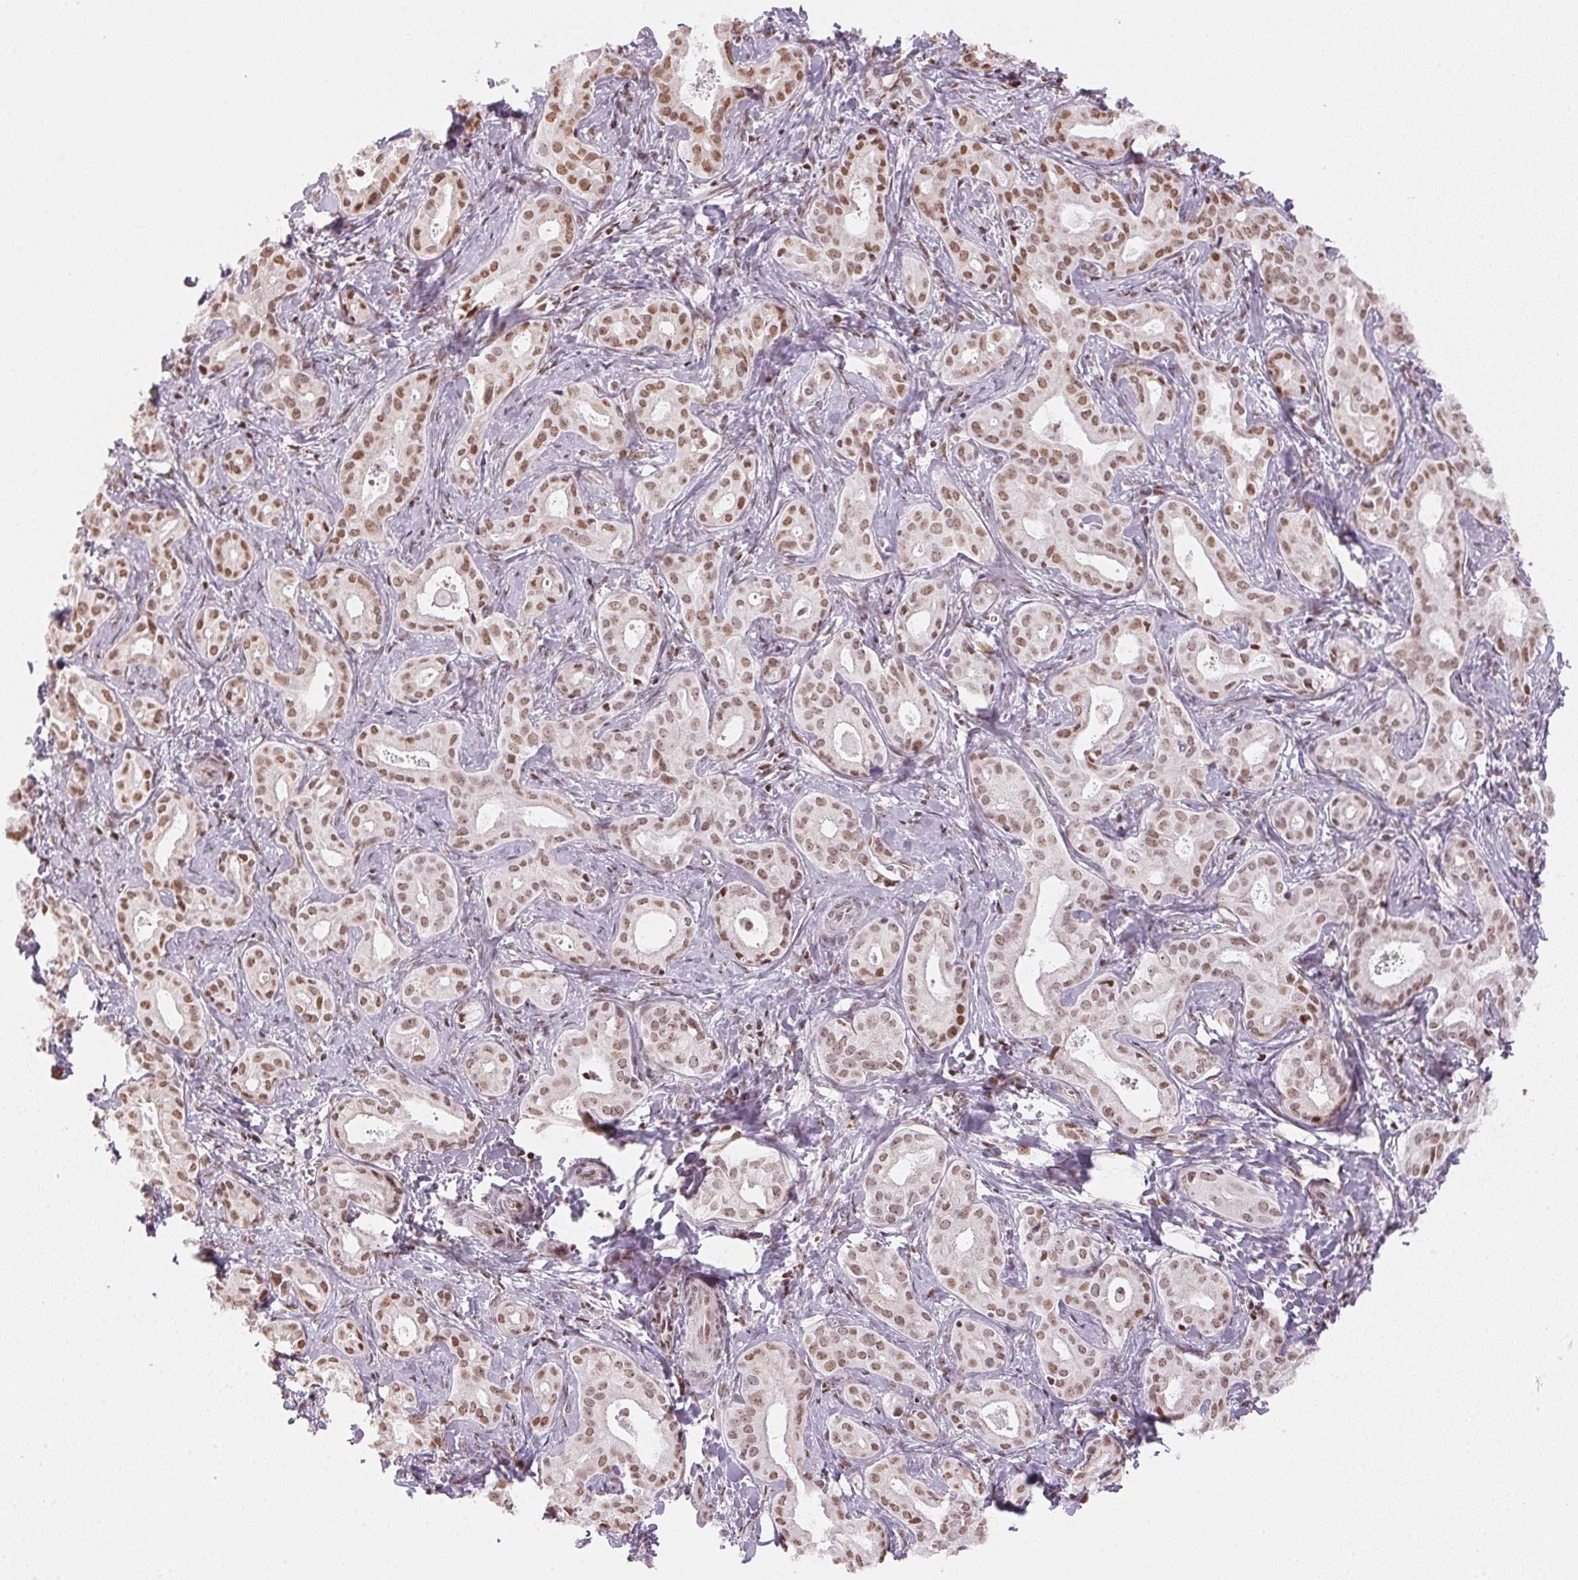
{"staining": {"intensity": "moderate", "quantity": "25%-75%", "location": "nuclear"}, "tissue": "liver cancer", "cell_type": "Tumor cells", "image_type": "cancer", "snomed": [{"axis": "morphology", "description": "Cholangiocarcinoma"}, {"axis": "topography", "description": "Liver"}], "caption": "Tumor cells exhibit medium levels of moderate nuclear positivity in about 25%-75% of cells in human liver cancer (cholangiocarcinoma).", "gene": "KAT6A", "patient": {"sex": "female", "age": 65}}